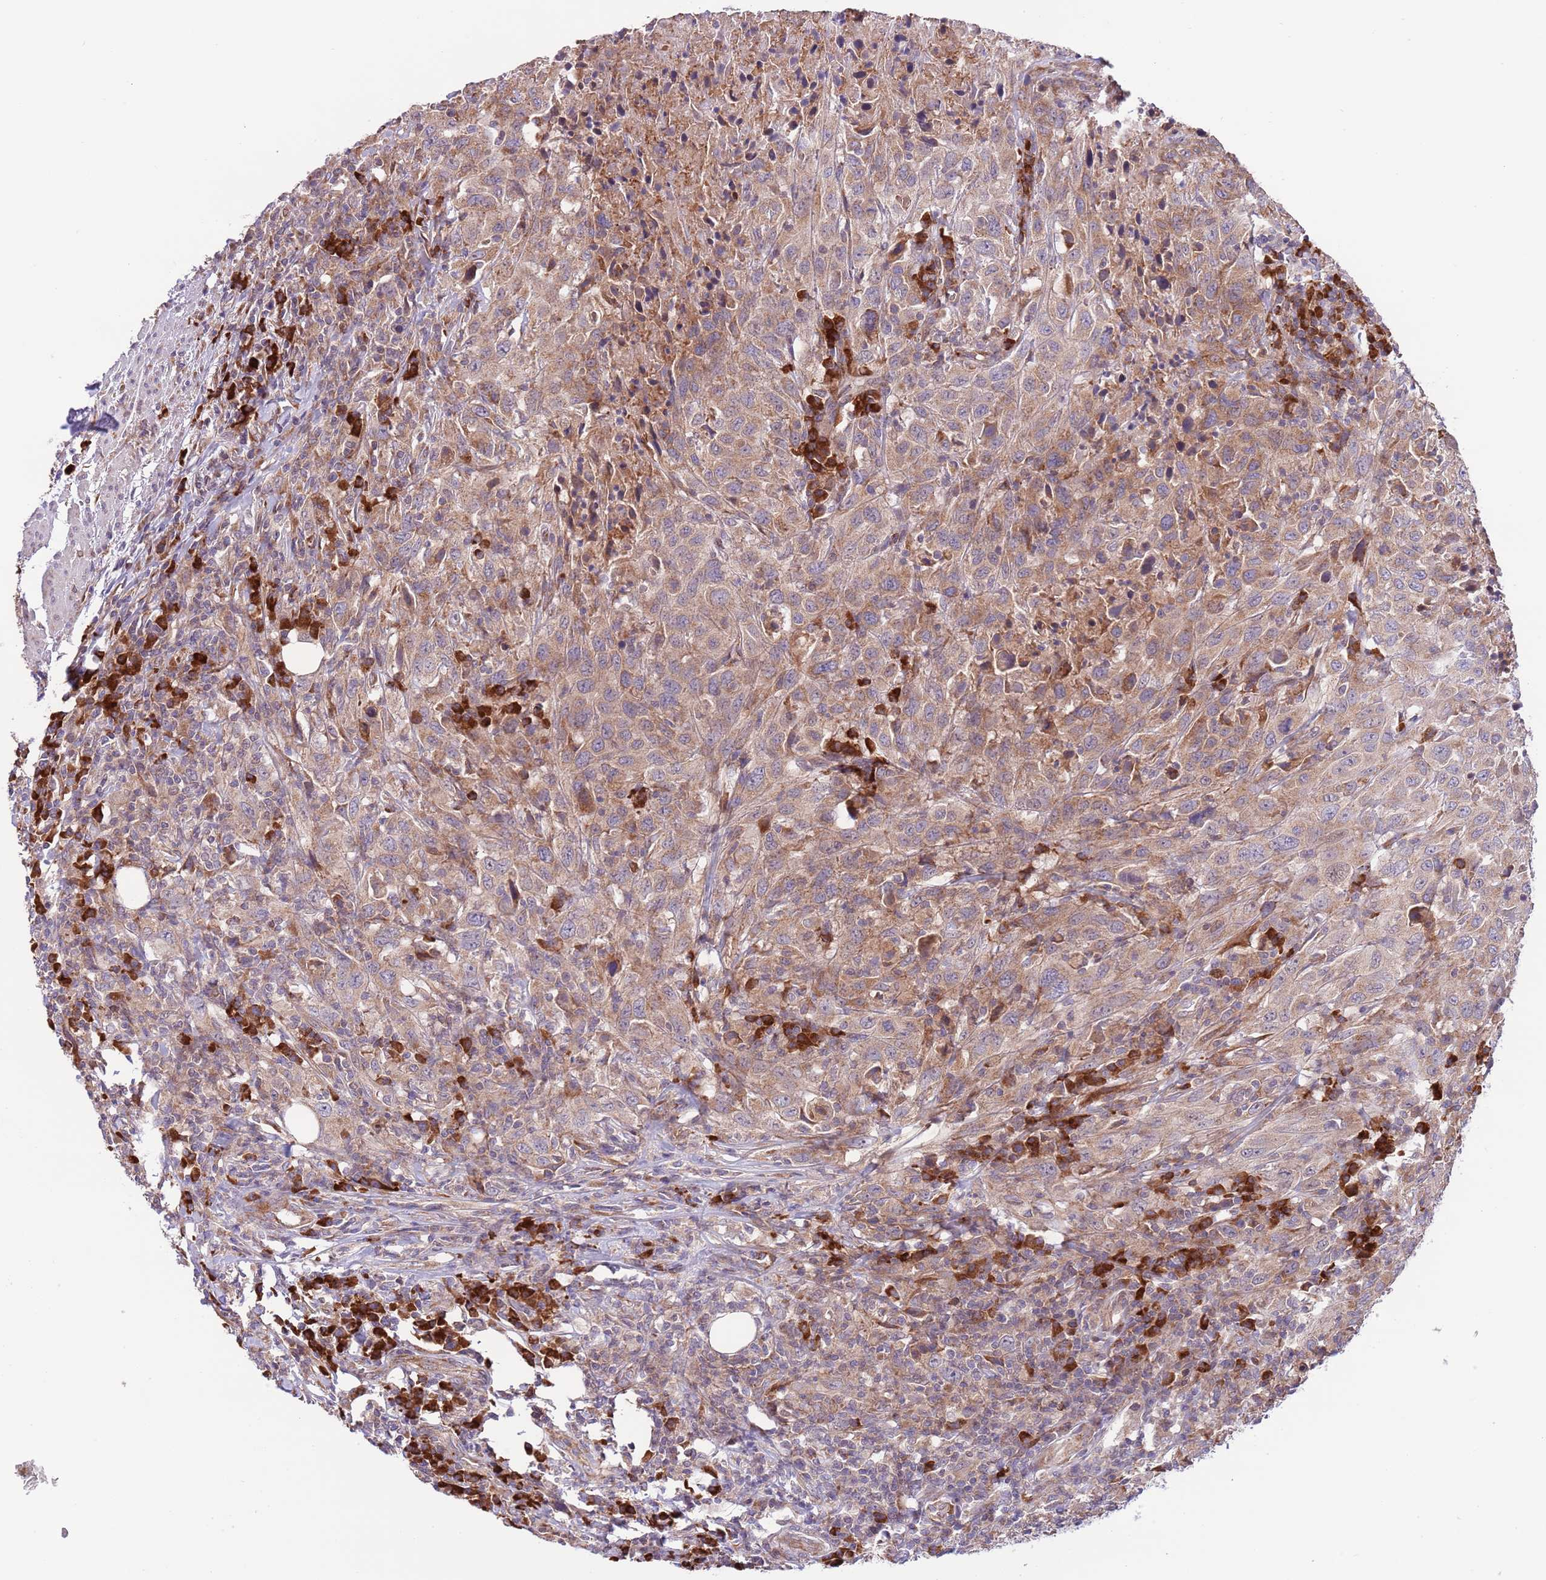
{"staining": {"intensity": "moderate", "quantity": ">75%", "location": "cytoplasmic/membranous"}, "tissue": "urothelial cancer", "cell_type": "Tumor cells", "image_type": "cancer", "snomed": [{"axis": "morphology", "description": "Urothelial carcinoma, High grade"}, {"axis": "topography", "description": "Urinary bladder"}], "caption": "Brown immunohistochemical staining in human high-grade urothelial carcinoma reveals moderate cytoplasmic/membranous positivity in approximately >75% of tumor cells. The staining was performed using DAB to visualize the protein expression in brown, while the nuclei were stained in blue with hematoxylin (Magnification: 20x).", "gene": "DAND5", "patient": {"sex": "male", "age": 61}}